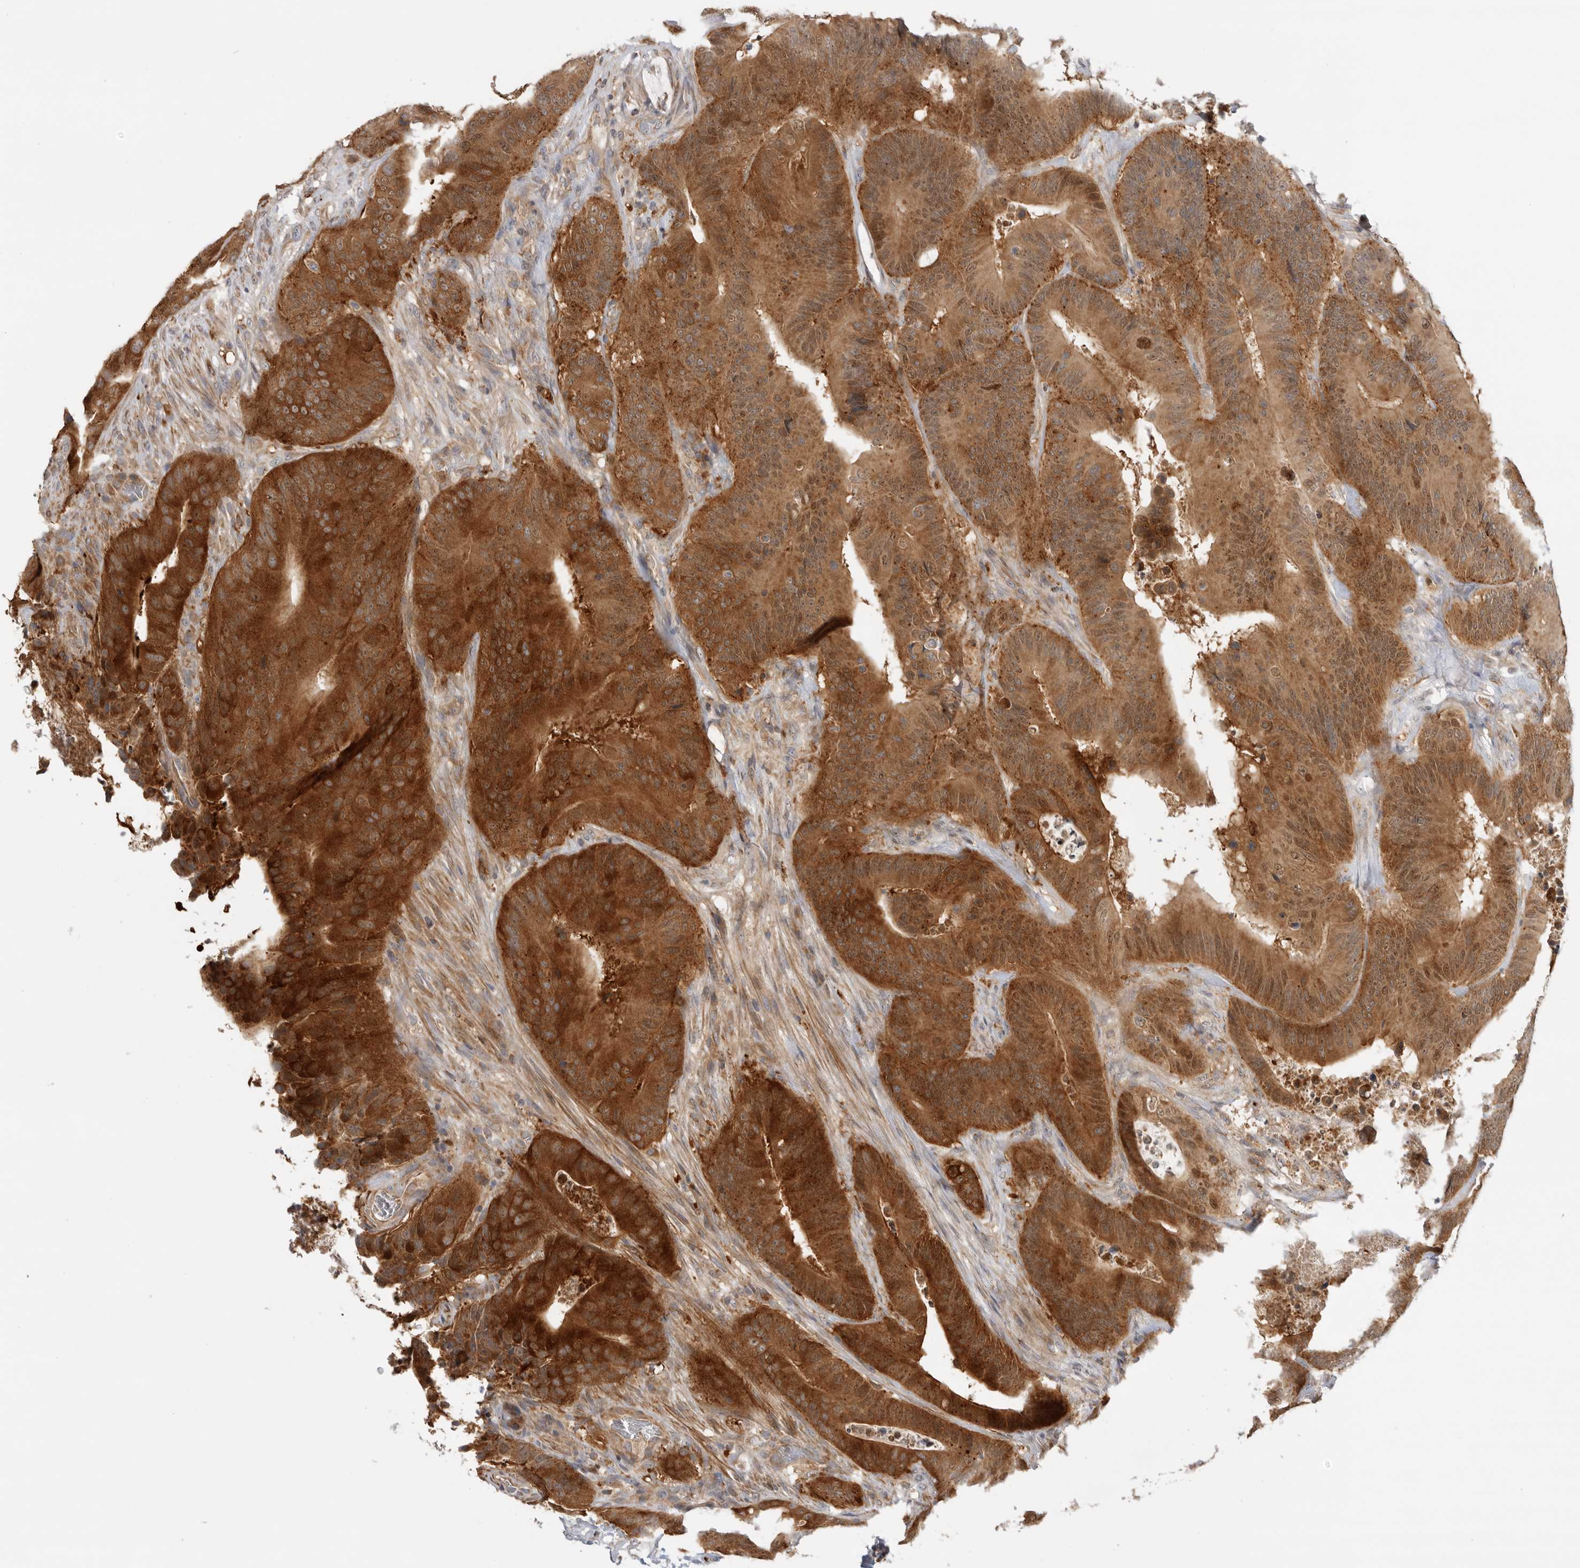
{"staining": {"intensity": "strong", "quantity": ">75%", "location": "cytoplasmic/membranous,nuclear"}, "tissue": "colorectal cancer", "cell_type": "Tumor cells", "image_type": "cancer", "snomed": [{"axis": "morphology", "description": "Adenocarcinoma, NOS"}, {"axis": "topography", "description": "Colon"}], "caption": "Colorectal cancer stained for a protein displays strong cytoplasmic/membranous and nuclear positivity in tumor cells.", "gene": "GNE", "patient": {"sex": "male", "age": 83}}